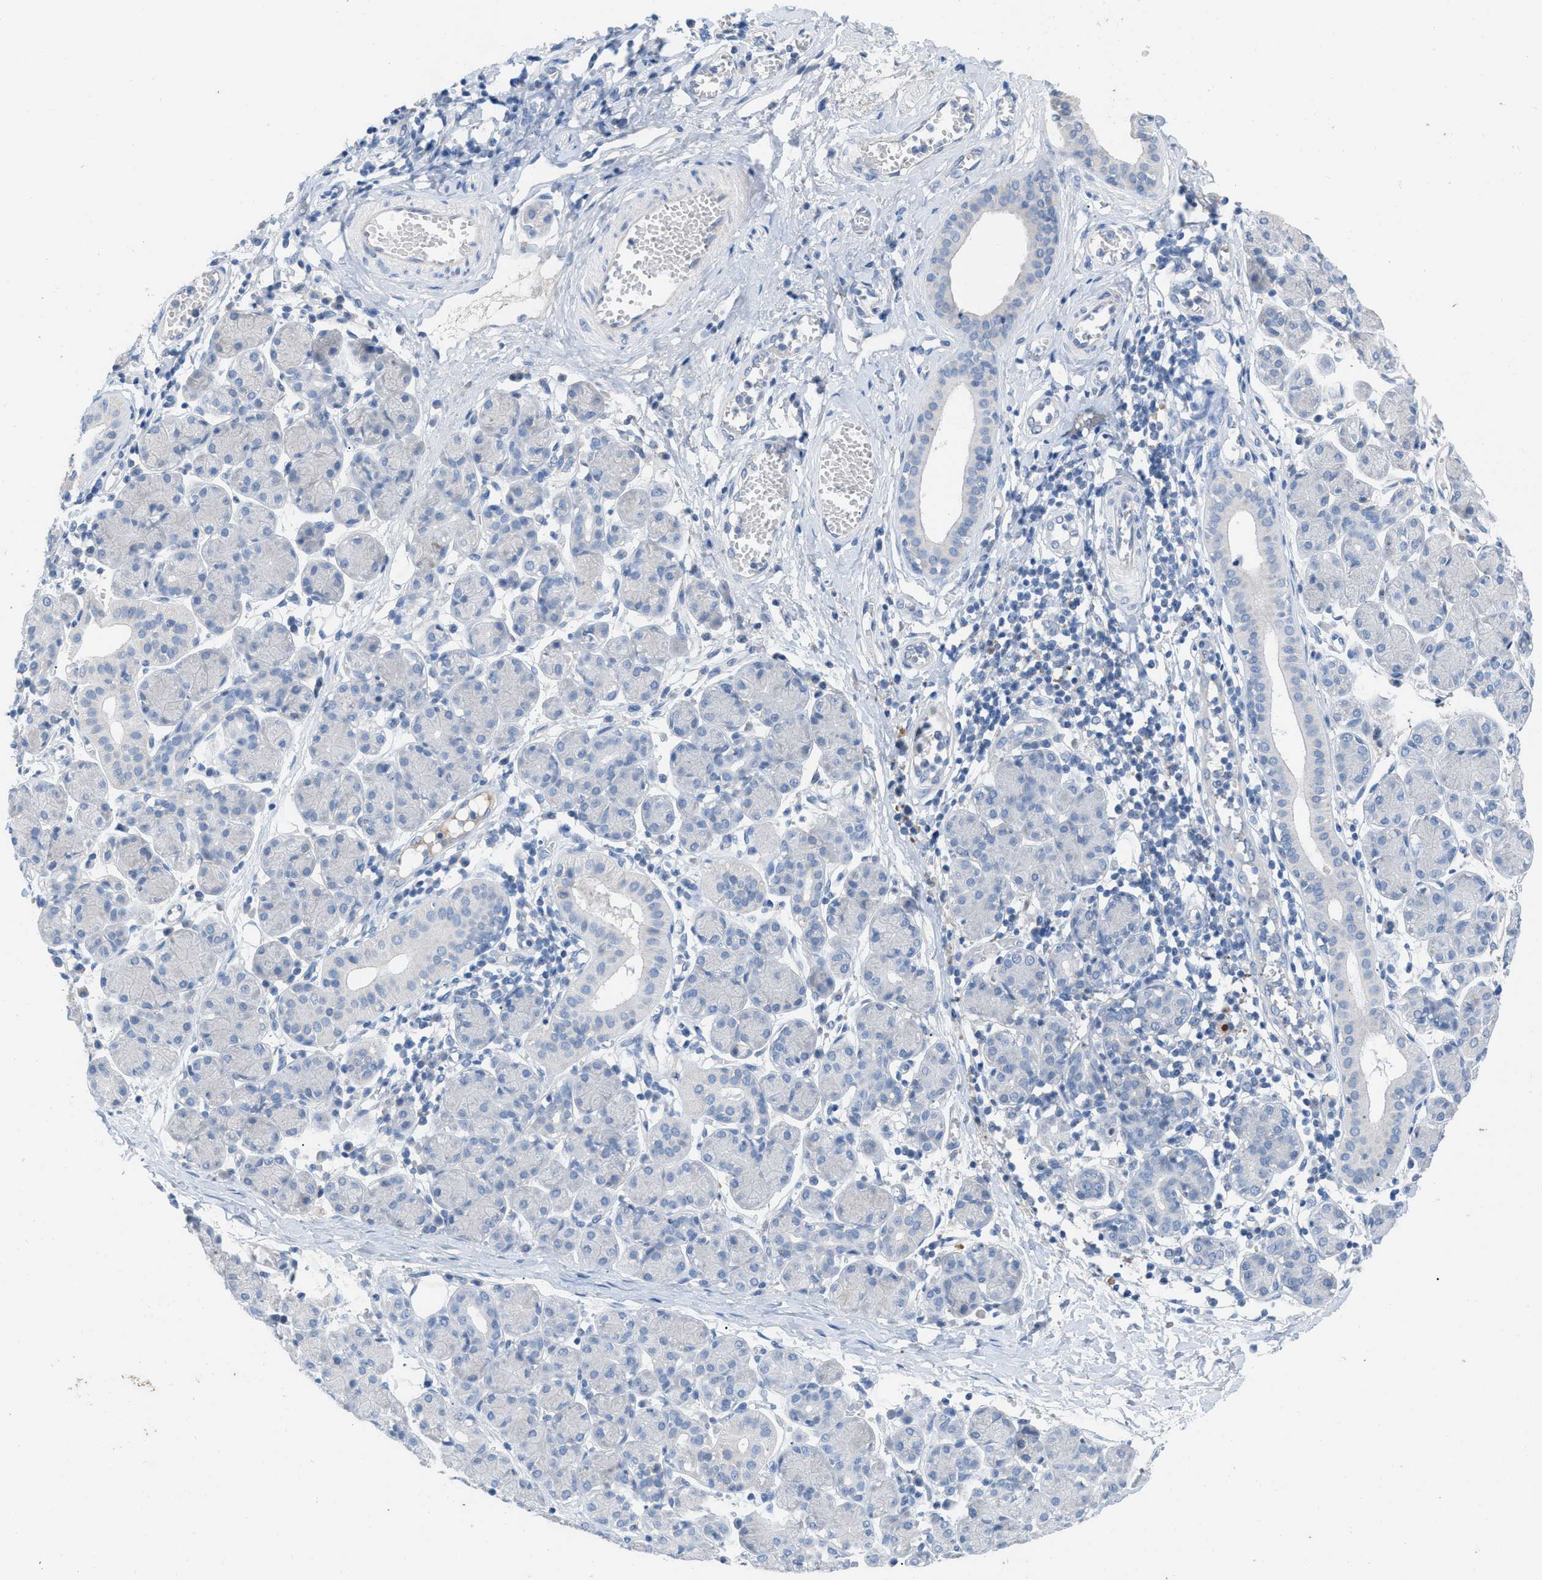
{"staining": {"intensity": "negative", "quantity": "none", "location": "none"}, "tissue": "salivary gland", "cell_type": "Glandular cells", "image_type": "normal", "snomed": [{"axis": "morphology", "description": "Normal tissue, NOS"}, {"axis": "morphology", "description": "Inflammation, NOS"}, {"axis": "topography", "description": "Lymph node"}, {"axis": "topography", "description": "Salivary gland"}], "caption": "Normal salivary gland was stained to show a protein in brown. There is no significant staining in glandular cells. (DAB (3,3'-diaminobenzidine) immunohistochemistry (IHC) with hematoxylin counter stain).", "gene": "HPX", "patient": {"sex": "male", "age": 3}}